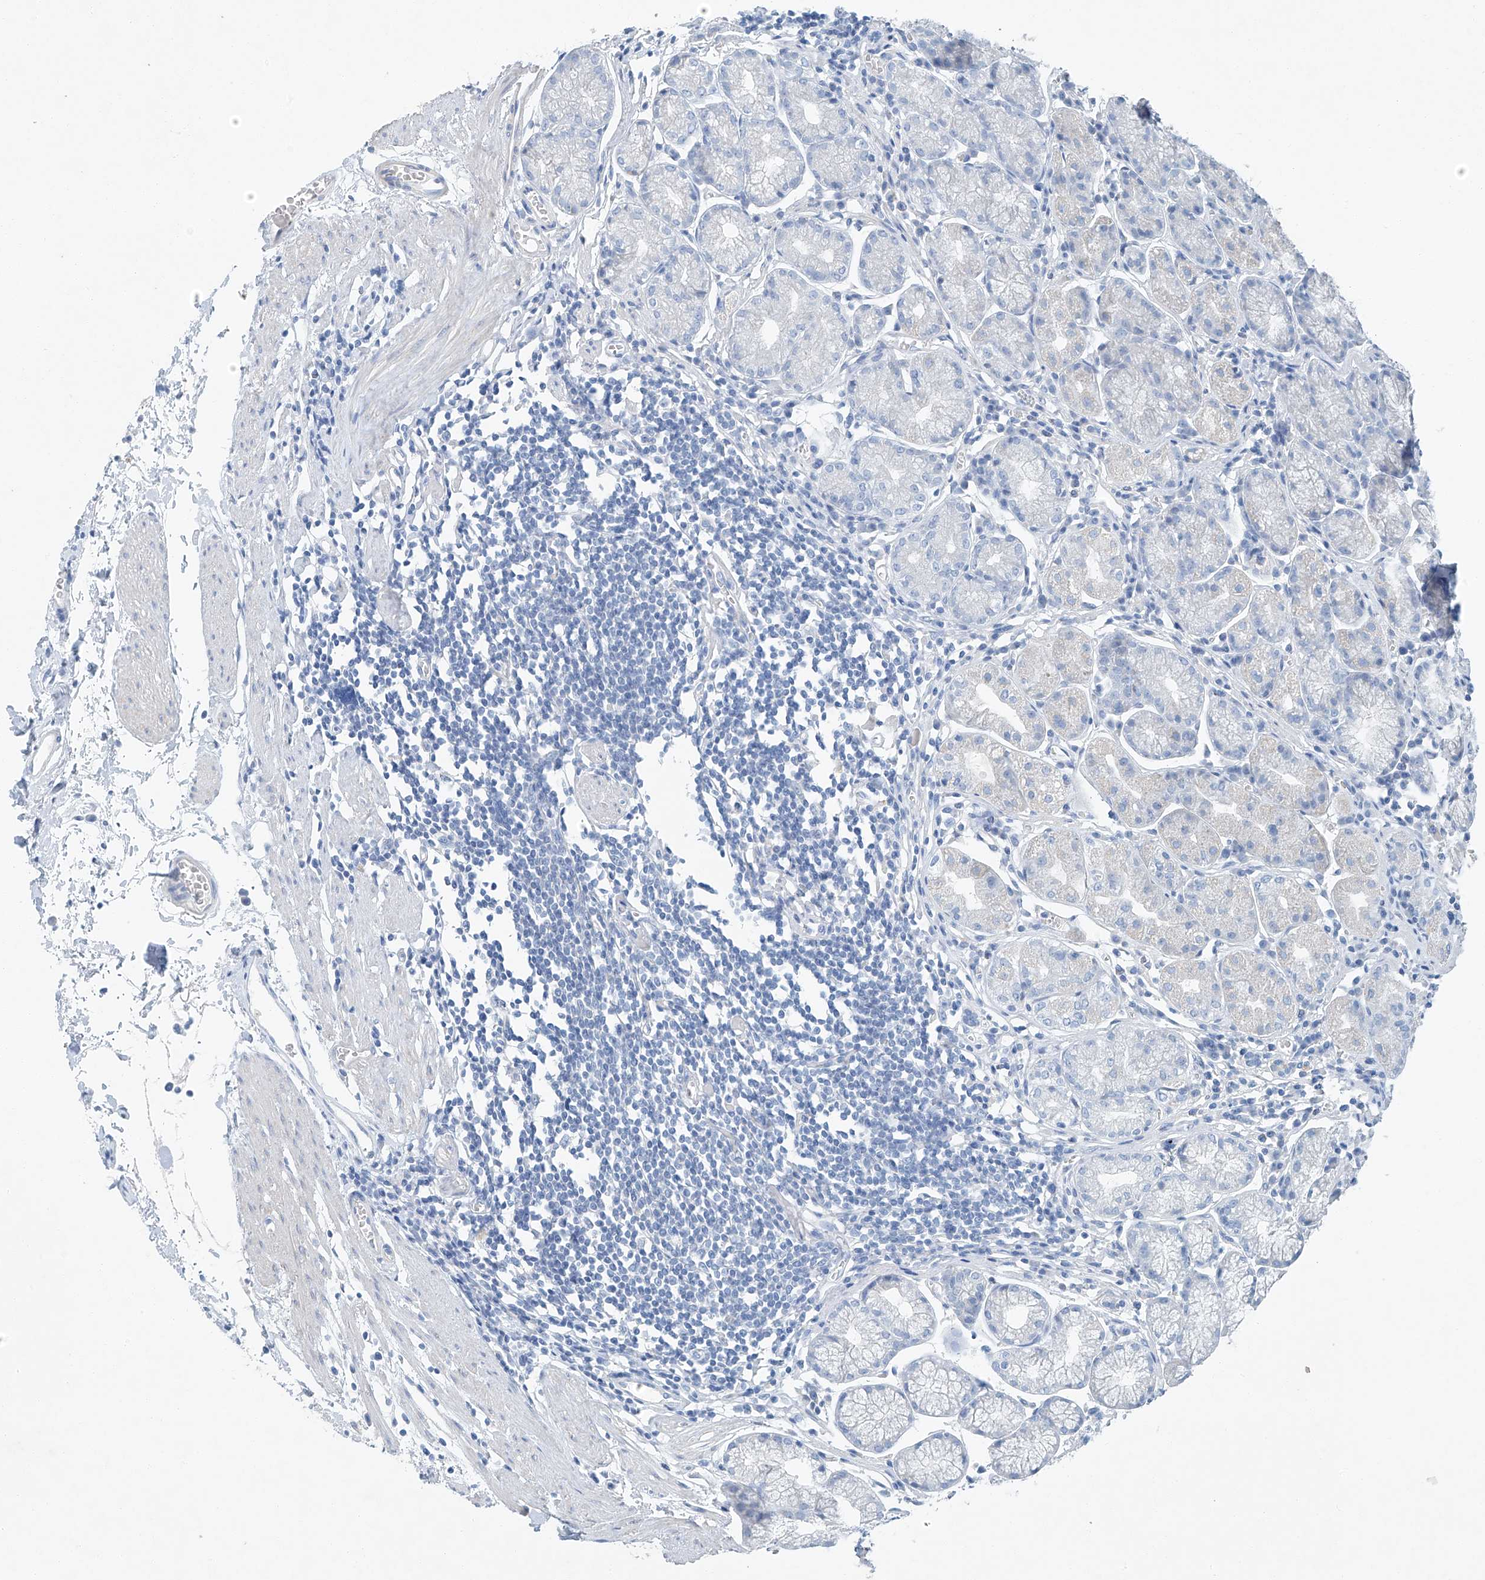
{"staining": {"intensity": "negative", "quantity": "none", "location": "none"}, "tissue": "stomach", "cell_type": "Glandular cells", "image_type": "normal", "snomed": [{"axis": "morphology", "description": "Normal tissue, NOS"}, {"axis": "topography", "description": "Stomach"}], "caption": "DAB (3,3'-diaminobenzidine) immunohistochemical staining of normal human stomach demonstrates no significant expression in glandular cells.", "gene": "C1orf87", "patient": {"sex": "male", "age": 55}}